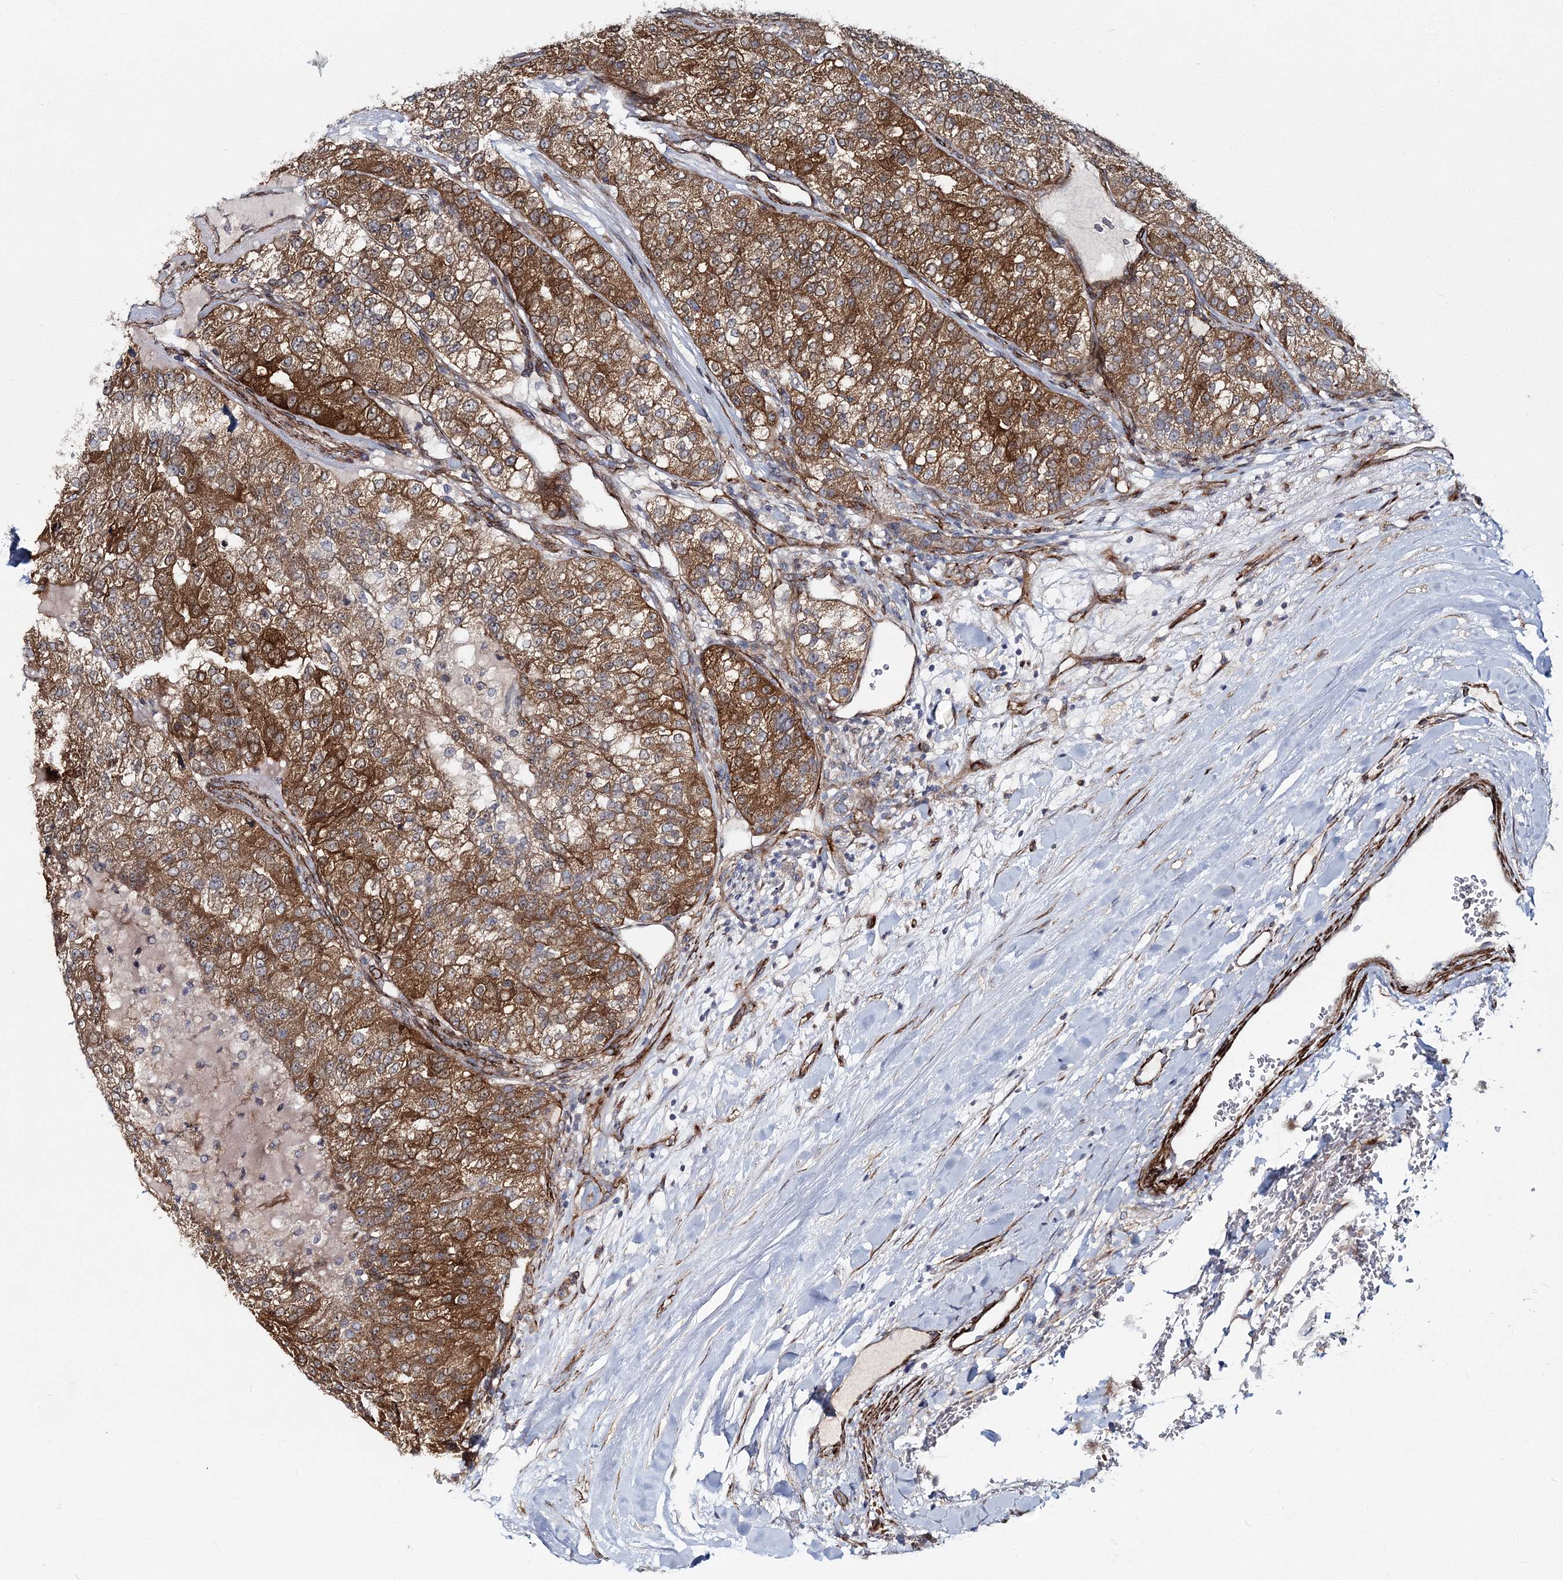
{"staining": {"intensity": "moderate", "quantity": ">75%", "location": "cytoplasmic/membranous"}, "tissue": "renal cancer", "cell_type": "Tumor cells", "image_type": "cancer", "snomed": [{"axis": "morphology", "description": "Adenocarcinoma, NOS"}, {"axis": "topography", "description": "Kidney"}], "caption": "Renal cancer (adenocarcinoma) stained with a protein marker displays moderate staining in tumor cells.", "gene": "NBAS", "patient": {"sex": "female", "age": 63}}